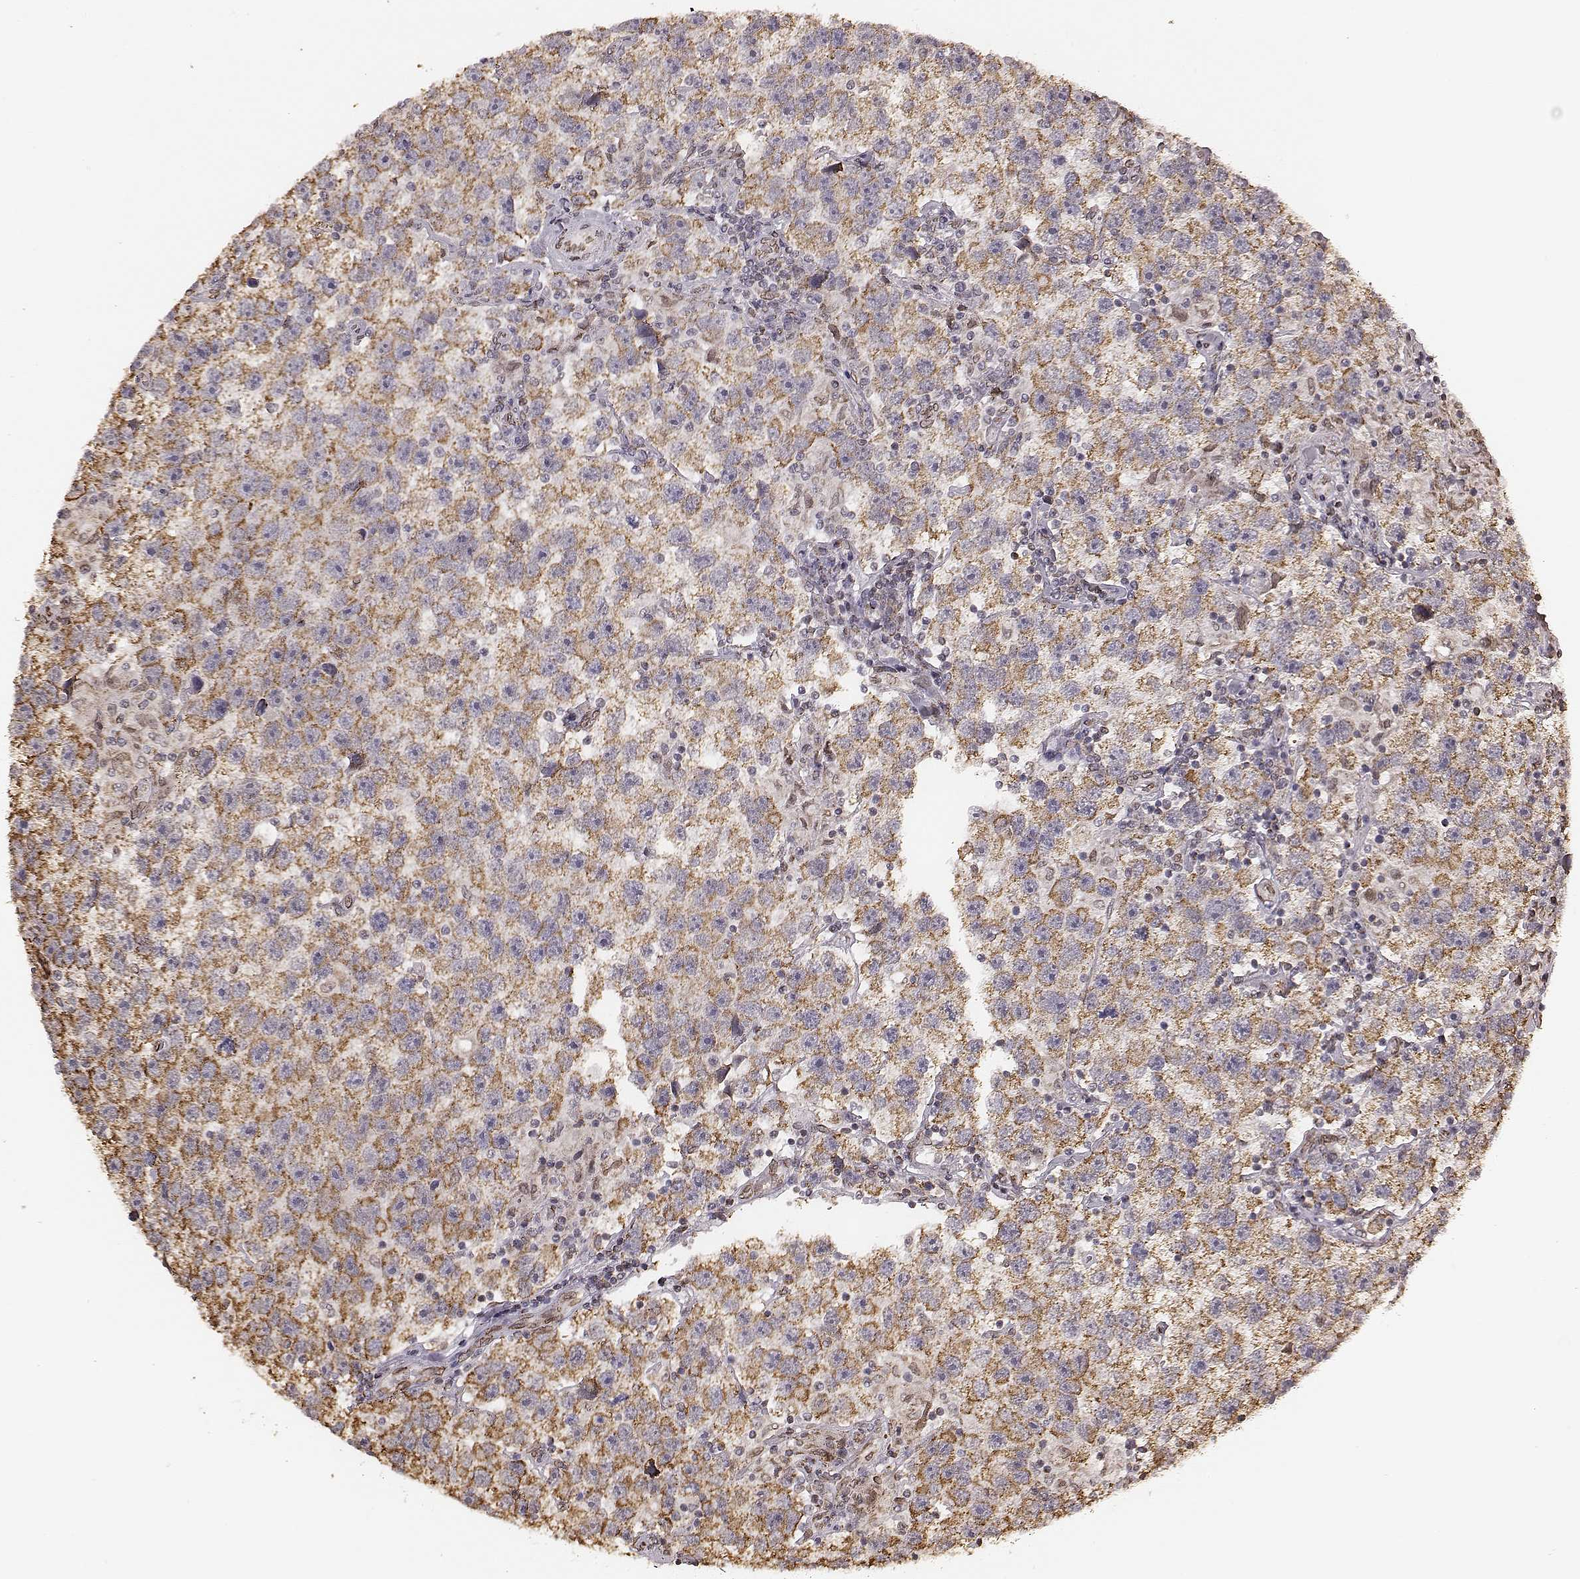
{"staining": {"intensity": "weak", "quantity": ">75%", "location": "cytoplasmic/membranous"}, "tissue": "testis cancer", "cell_type": "Tumor cells", "image_type": "cancer", "snomed": [{"axis": "morphology", "description": "Seminoma, NOS"}, {"axis": "topography", "description": "Testis"}], "caption": "A histopathology image of seminoma (testis) stained for a protein shows weak cytoplasmic/membranous brown staining in tumor cells.", "gene": "ACOT2", "patient": {"sex": "male", "age": 26}}